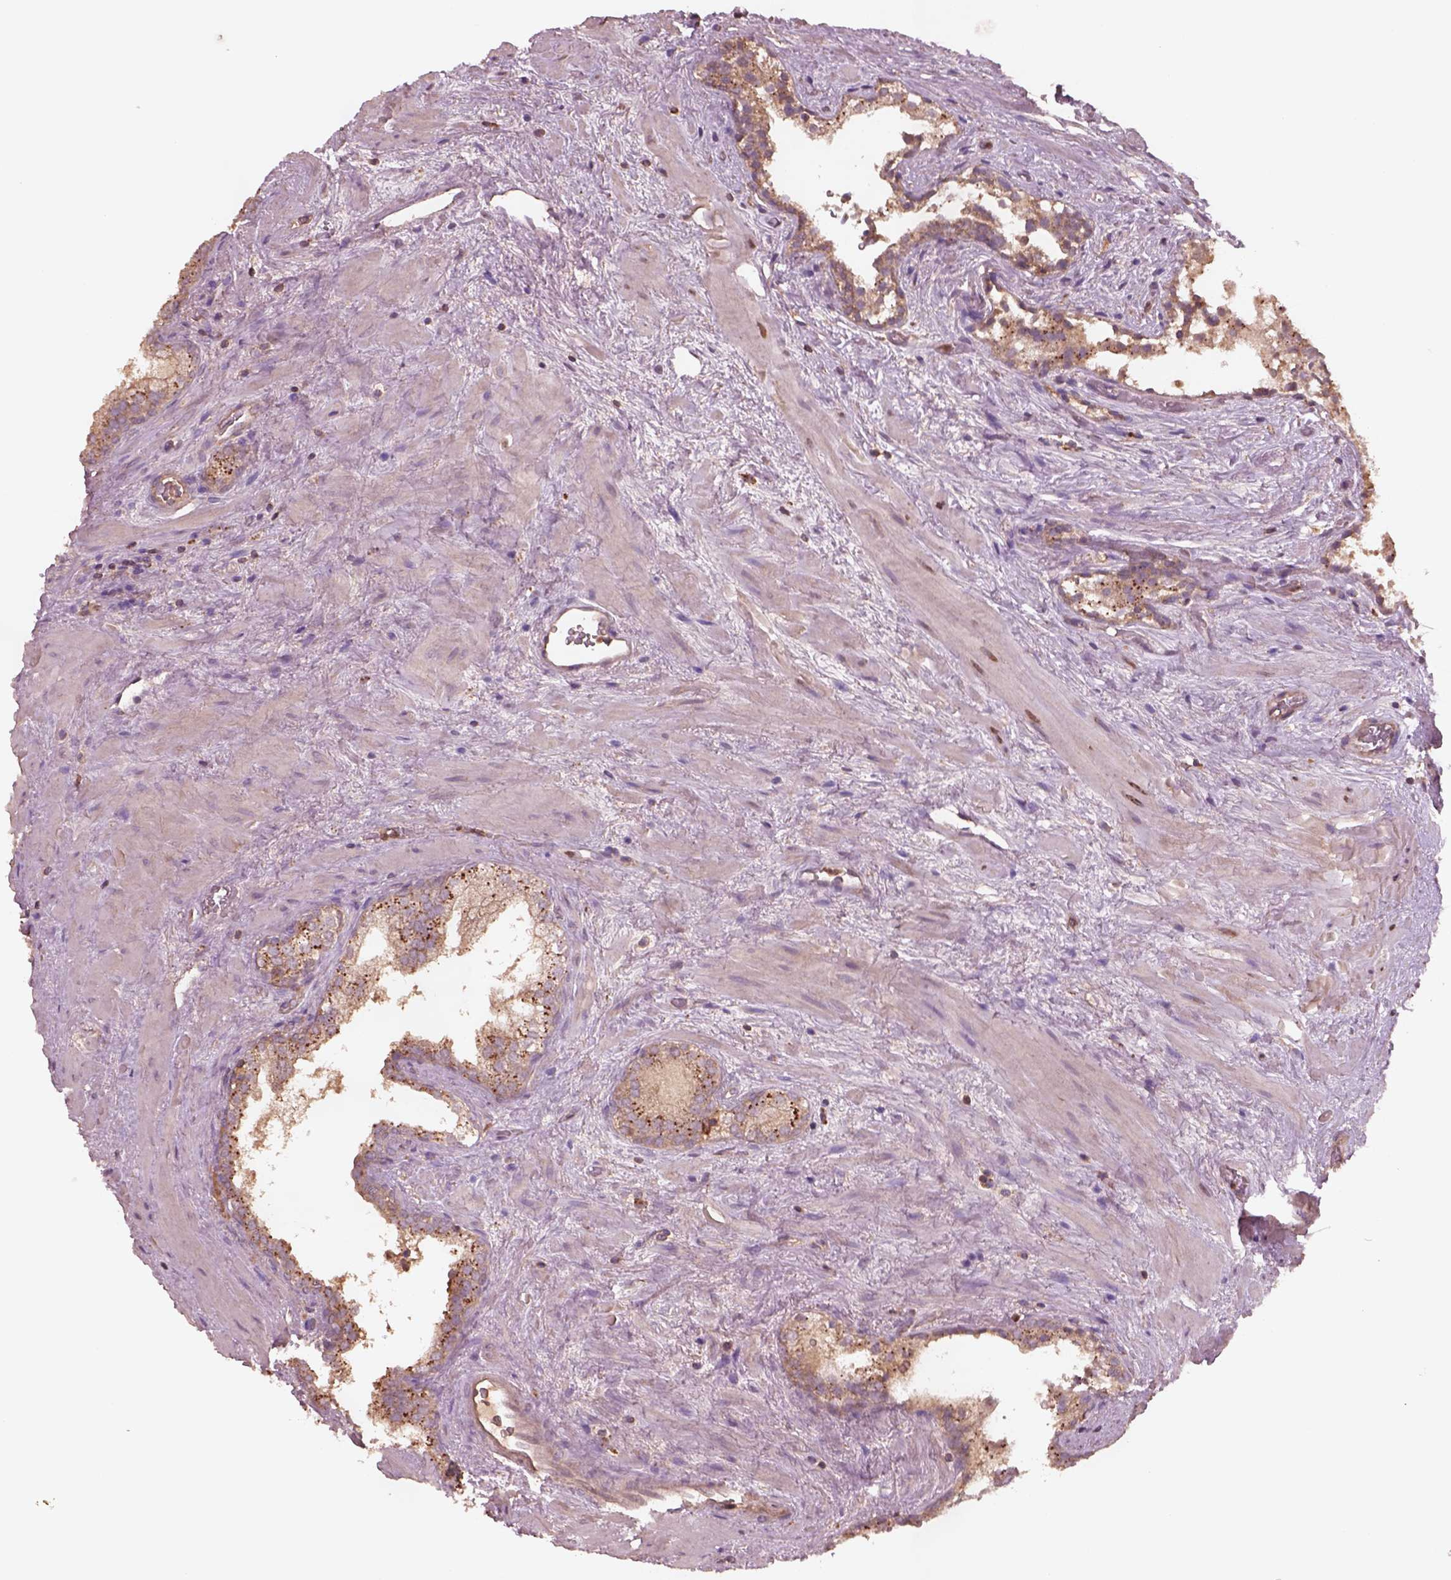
{"staining": {"intensity": "weak", "quantity": ">75%", "location": "cytoplasmic/membranous"}, "tissue": "prostate cancer", "cell_type": "Tumor cells", "image_type": "cancer", "snomed": [{"axis": "morphology", "description": "Adenocarcinoma, NOS"}, {"axis": "topography", "description": "Prostate"}], "caption": "Prostate cancer (adenocarcinoma) was stained to show a protein in brown. There is low levels of weak cytoplasmic/membranous positivity in approximately >75% of tumor cells.", "gene": "TRADD", "patient": {"sex": "male", "age": 66}}